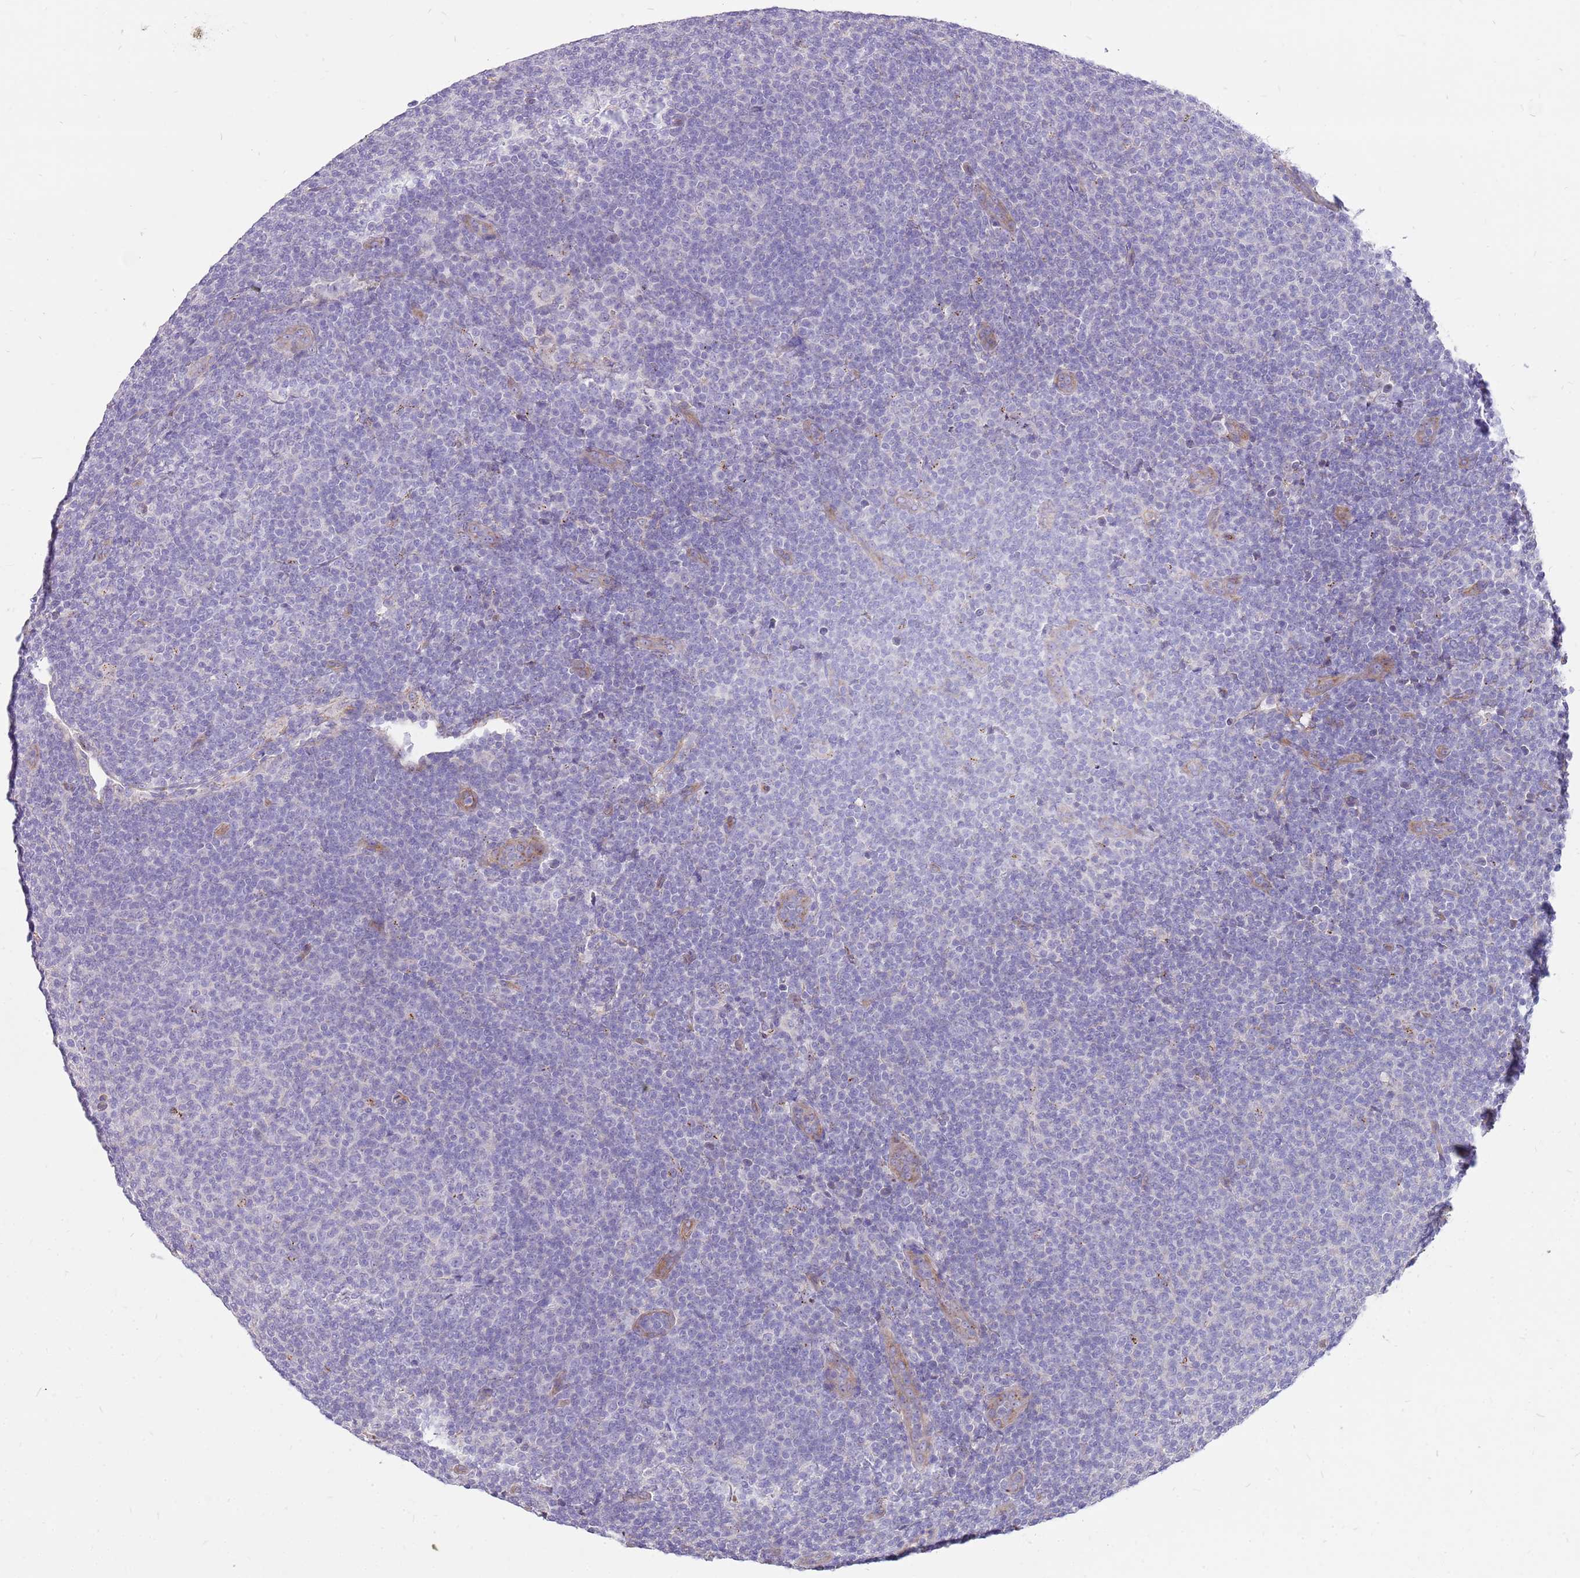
{"staining": {"intensity": "negative", "quantity": "none", "location": "none"}, "tissue": "lymphoma", "cell_type": "Tumor cells", "image_type": "cancer", "snomed": [{"axis": "morphology", "description": "Malignant lymphoma, non-Hodgkin's type, Low grade"}, {"axis": "topography", "description": "Lymph node"}], "caption": "IHC of lymphoma shows no expression in tumor cells.", "gene": "NTN4", "patient": {"sex": "male", "age": 66}}